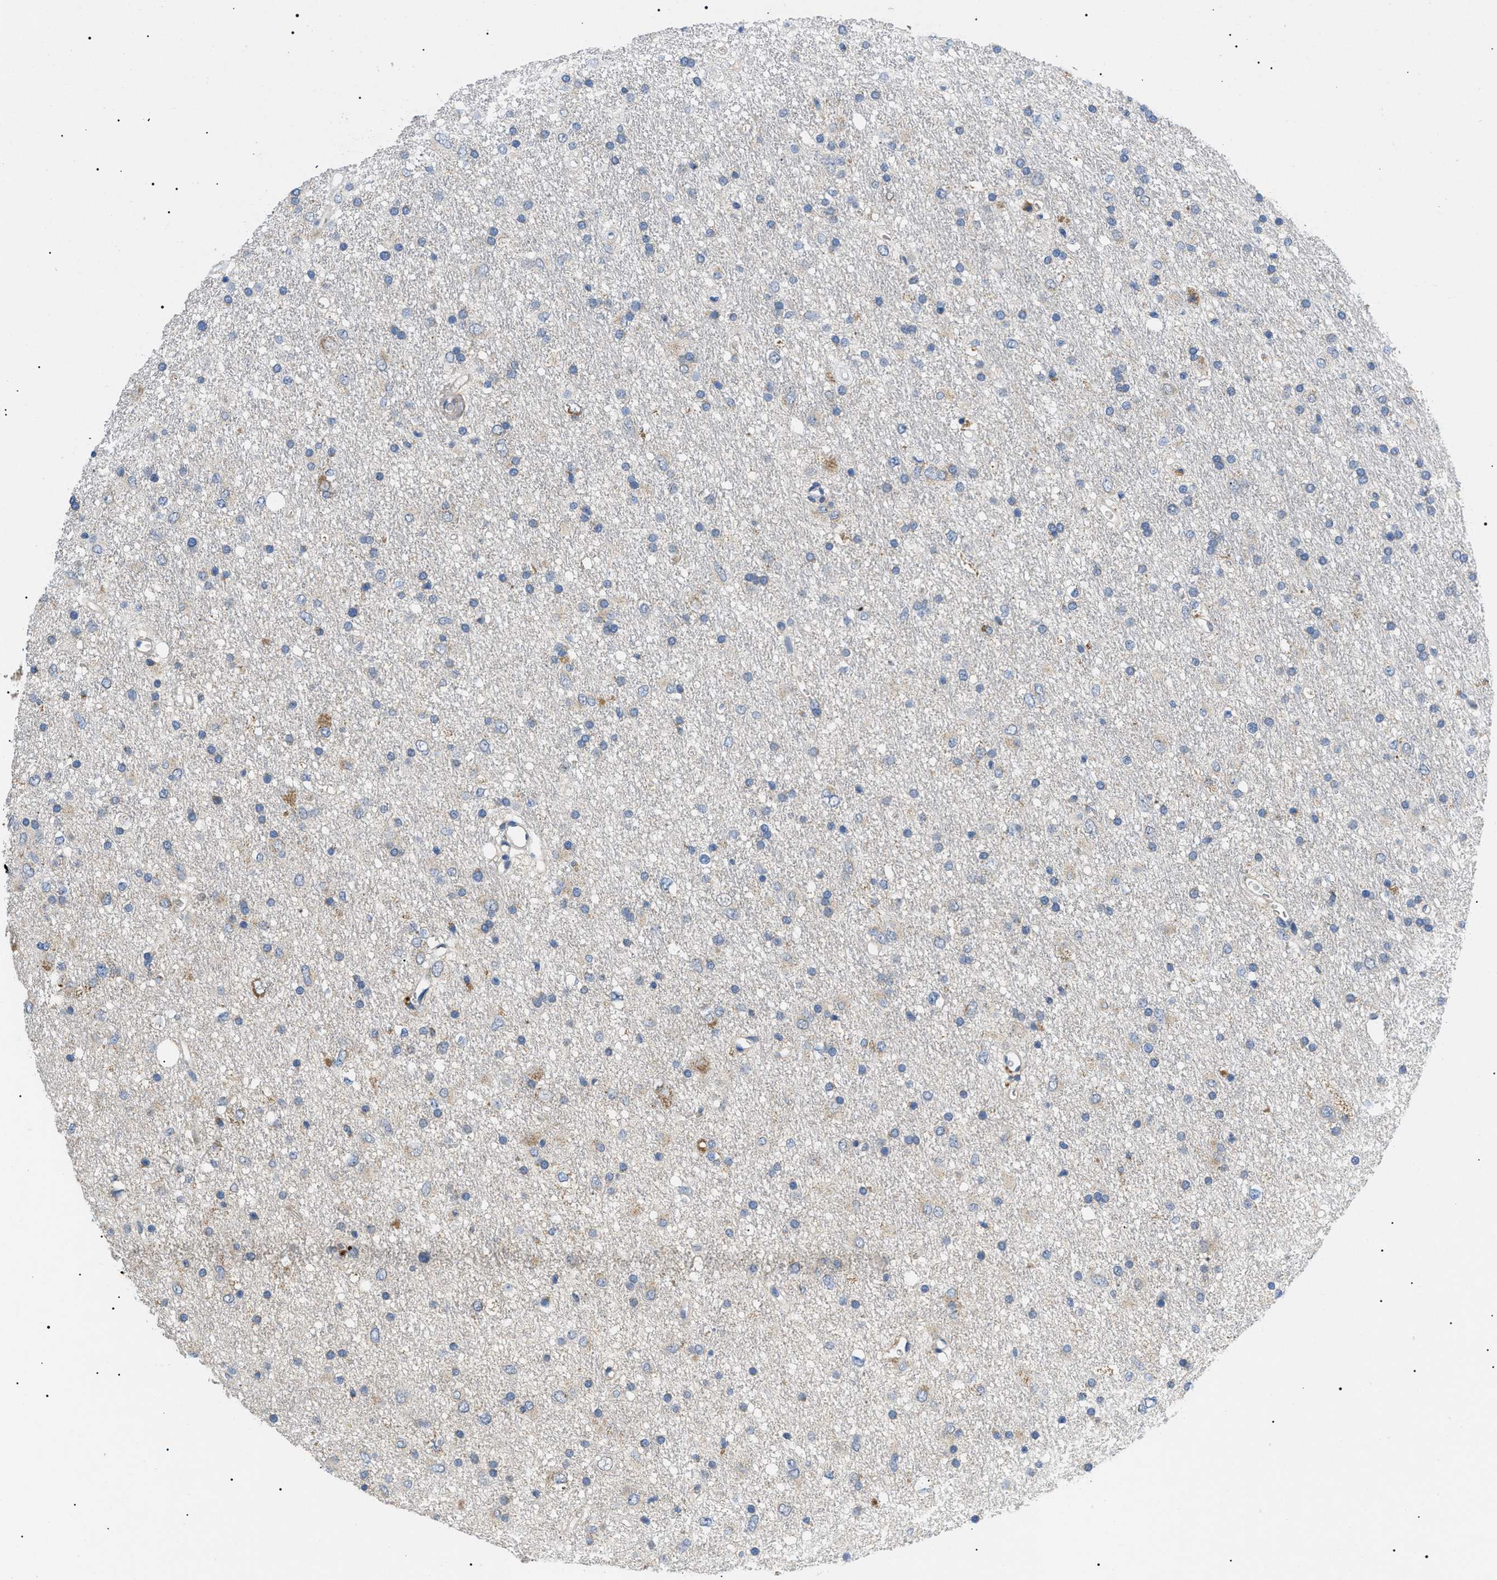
{"staining": {"intensity": "weak", "quantity": "<25%", "location": "cytoplasmic/membranous"}, "tissue": "glioma", "cell_type": "Tumor cells", "image_type": "cancer", "snomed": [{"axis": "morphology", "description": "Glioma, malignant, Low grade"}, {"axis": "topography", "description": "Brain"}], "caption": "Photomicrograph shows no significant protein staining in tumor cells of glioma. (DAB IHC, high magnification).", "gene": "TOMM6", "patient": {"sex": "male", "age": 77}}